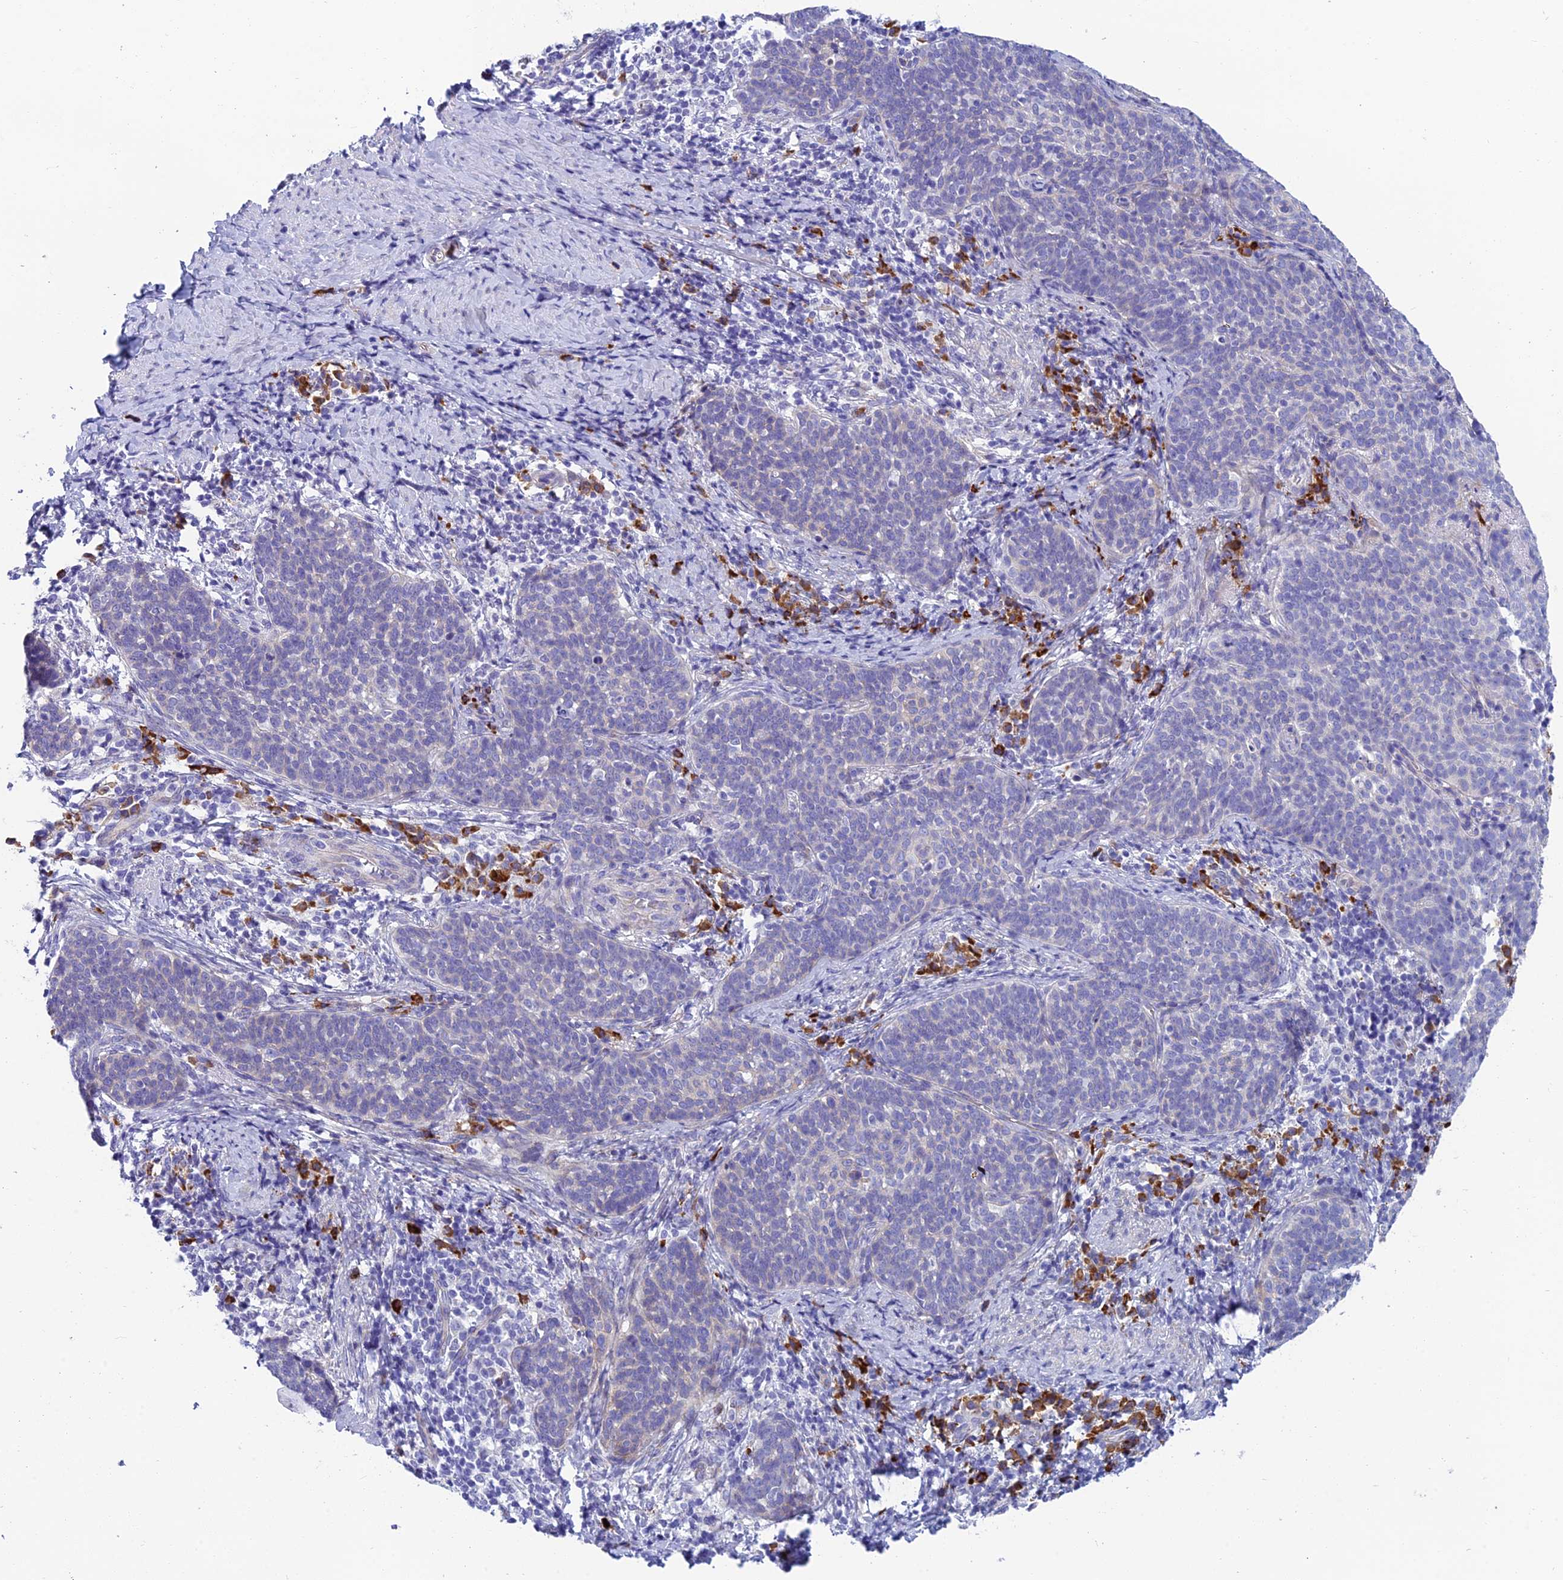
{"staining": {"intensity": "negative", "quantity": "none", "location": "none"}, "tissue": "cervical cancer", "cell_type": "Tumor cells", "image_type": "cancer", "snomed": [{"axis": "morphology", "description": "Normal tissue, NOS"}, {"axis": "morphology", "description": "Squamous cell carcinoma, NOS"}, {"axis": "topography", "description": "Cervix"}], "caption": "Cervical cancer (squamous cell carcinoma) was stained to show a protein in brown. There is no significant staining in tumor cells. (Brightfield microscopy of DAB (3,3'-diaminobenzidine) immunohistochemistry (IHC) at high magnification).", "gene": "MACIR", "patient": {"sex": "female", "age": 39}}